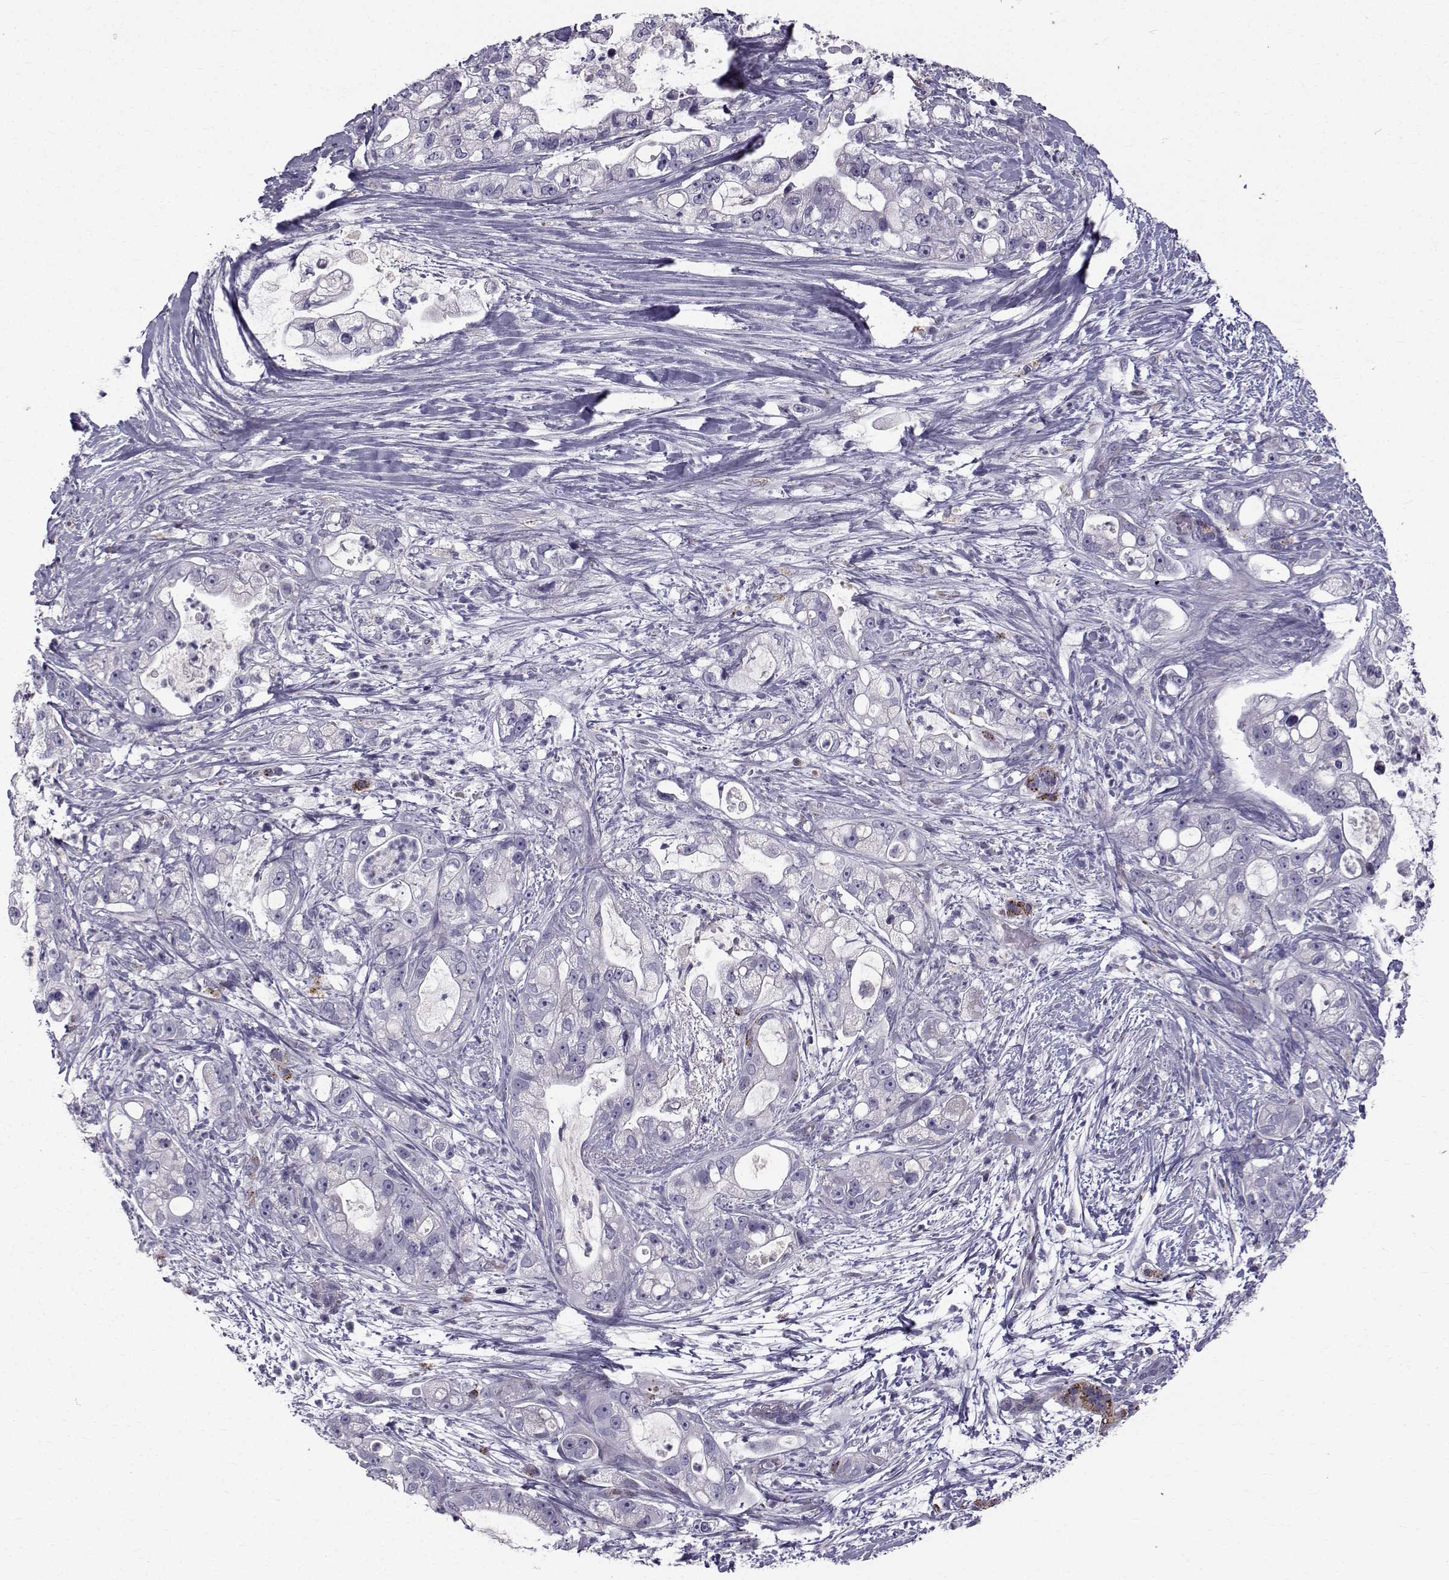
{"staining": {"intensity": "negative", "quantity": "none", "location": "none"}, "tissue": "pancreatic cancer", "cell_type": "Tumor cells", "image_type": "cancer", "snomed": [{"axis": "morphology", "description": "Adenocarcinoma, NOS"}, {"axis": "topography", "description": "Pancreas"}], "caption": "Immunohistochemistry of pancreatic cancer shows no expression in tumor cells.", "gene": "CALCR", "patient": {"sex": "female", "age": 69}}